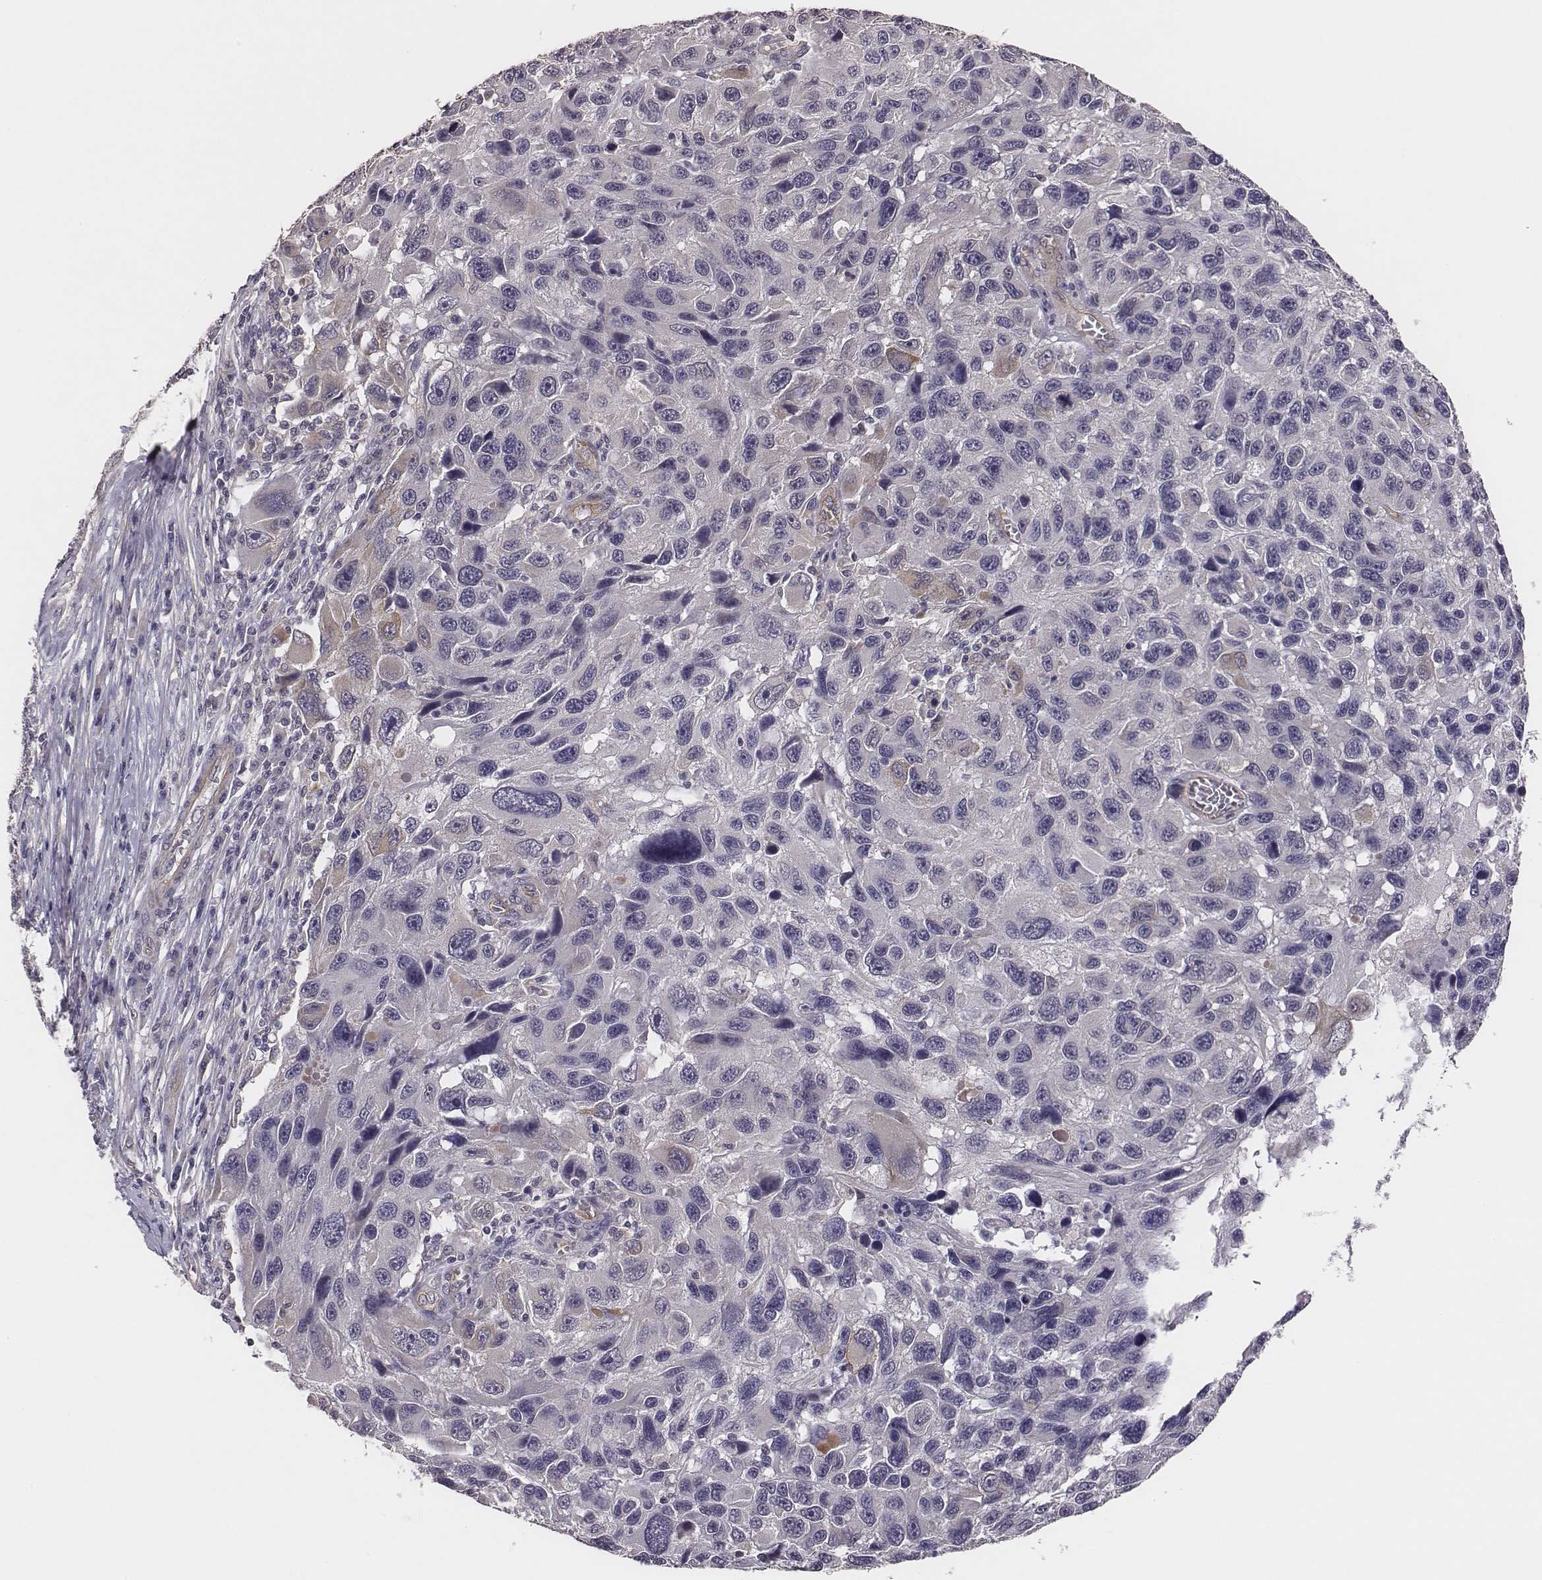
{"staining": {"intensity": "negative", "quantity": "none", "location": "none"}, "tissue": "melanoma", "cell_type": "Tumor cells", "image_type": "cancer", "snomed": [{"axis": "morphology", "description": "Malignant melanoma, NOS"}, {"axis": "topography", "description": "Skin"}], "caption": "This is a photomicrograph of immunohistochemistry (IHC) staining of malignant melanoma, which shows no expression in tumor cells.", "gene": "SCARF1", "patient": {"sex": "male", "age": 53}}